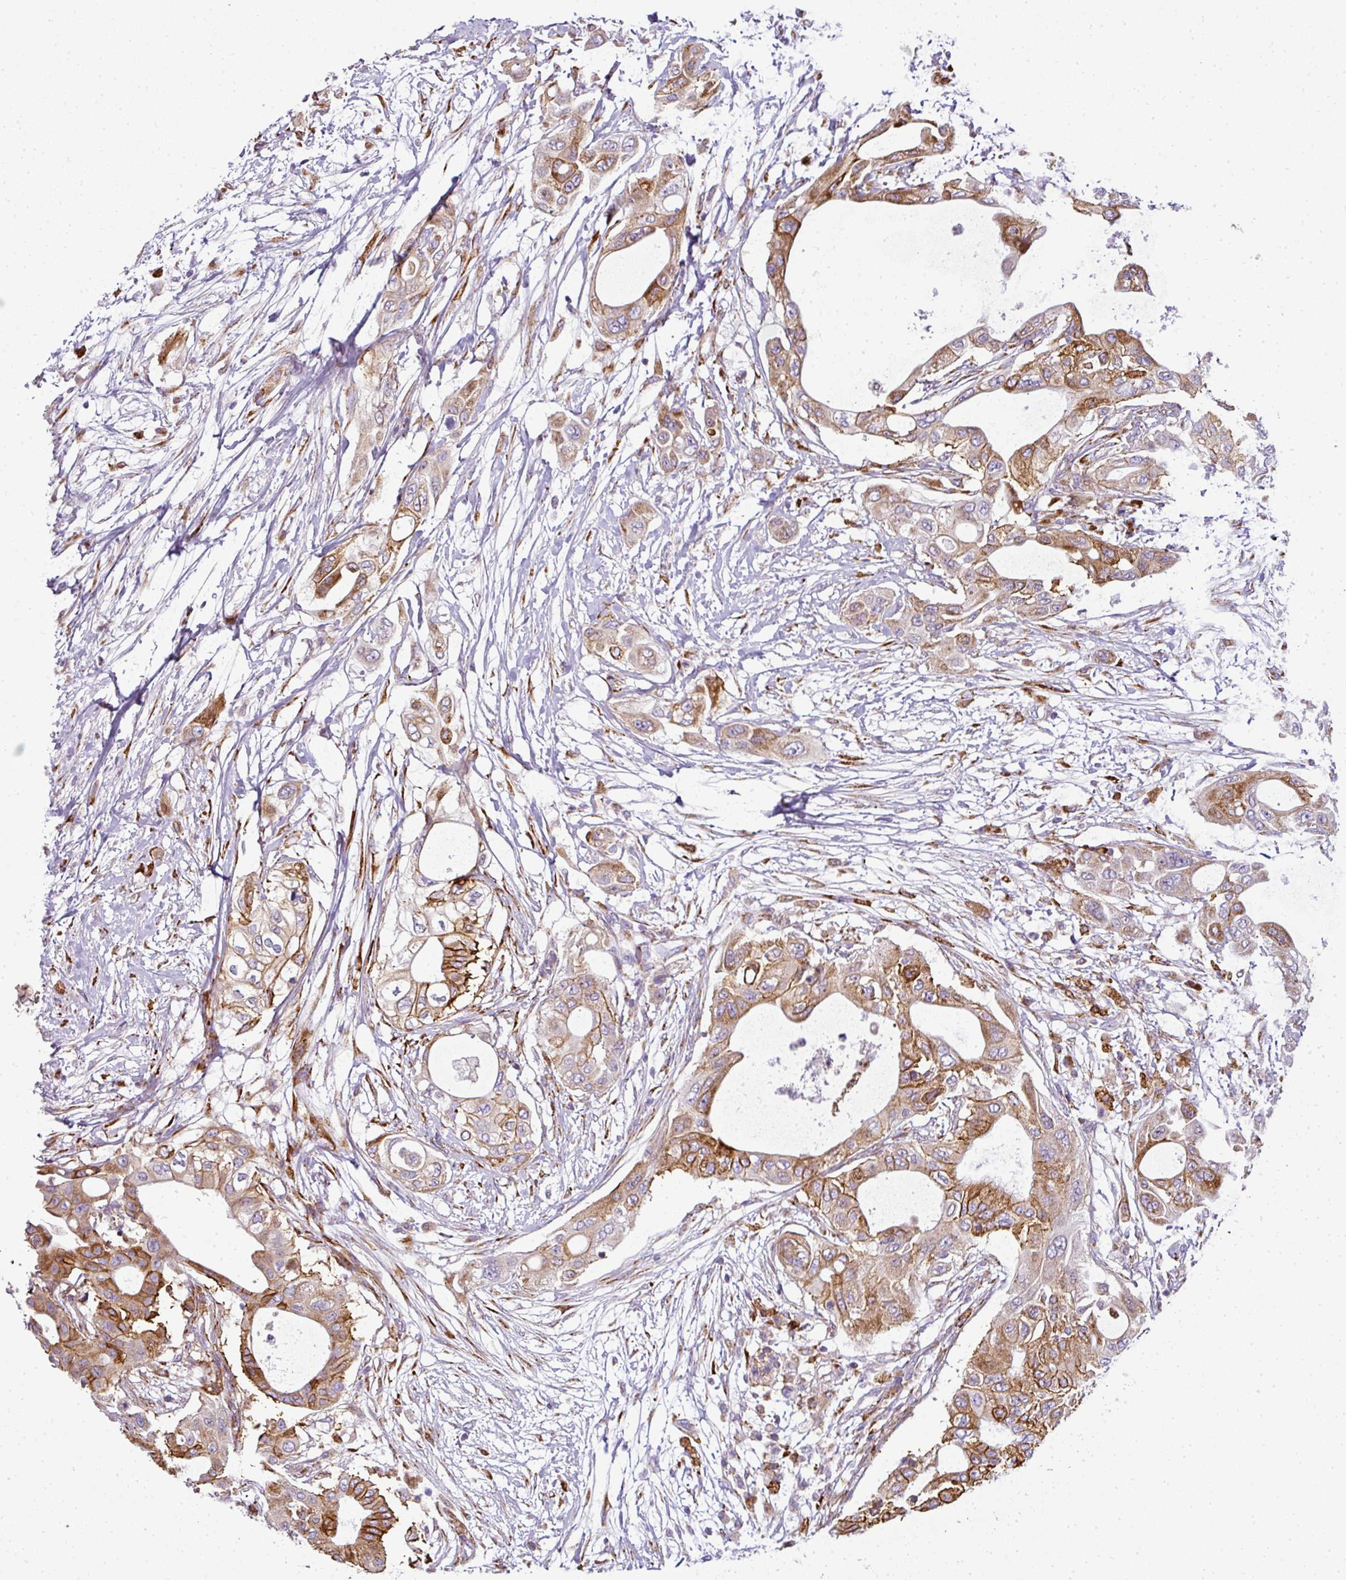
{"staining": {"intensity": "moderate", "quantity": ">75%", "location": "cytoplasmic/membranous"}, "tissue": "pancreatic cancer", "cell_type": "Tumor cells", "image_type": "cancer", "snomed": [{"axis": "morphology", "description": "Adenocarcinoma, NOS"}, {"axis": "topography", "description": "Pancreas"}], "caption": "Adenocarcinoma (pancreatic) was stained to show a protein in brown. There is medium levels of moderate cytoplasmic/membranous staining in approximately >75% of tumor cells.", "gene": "ANKRD18A", "patient": {"sex": "male", "age": 68}}